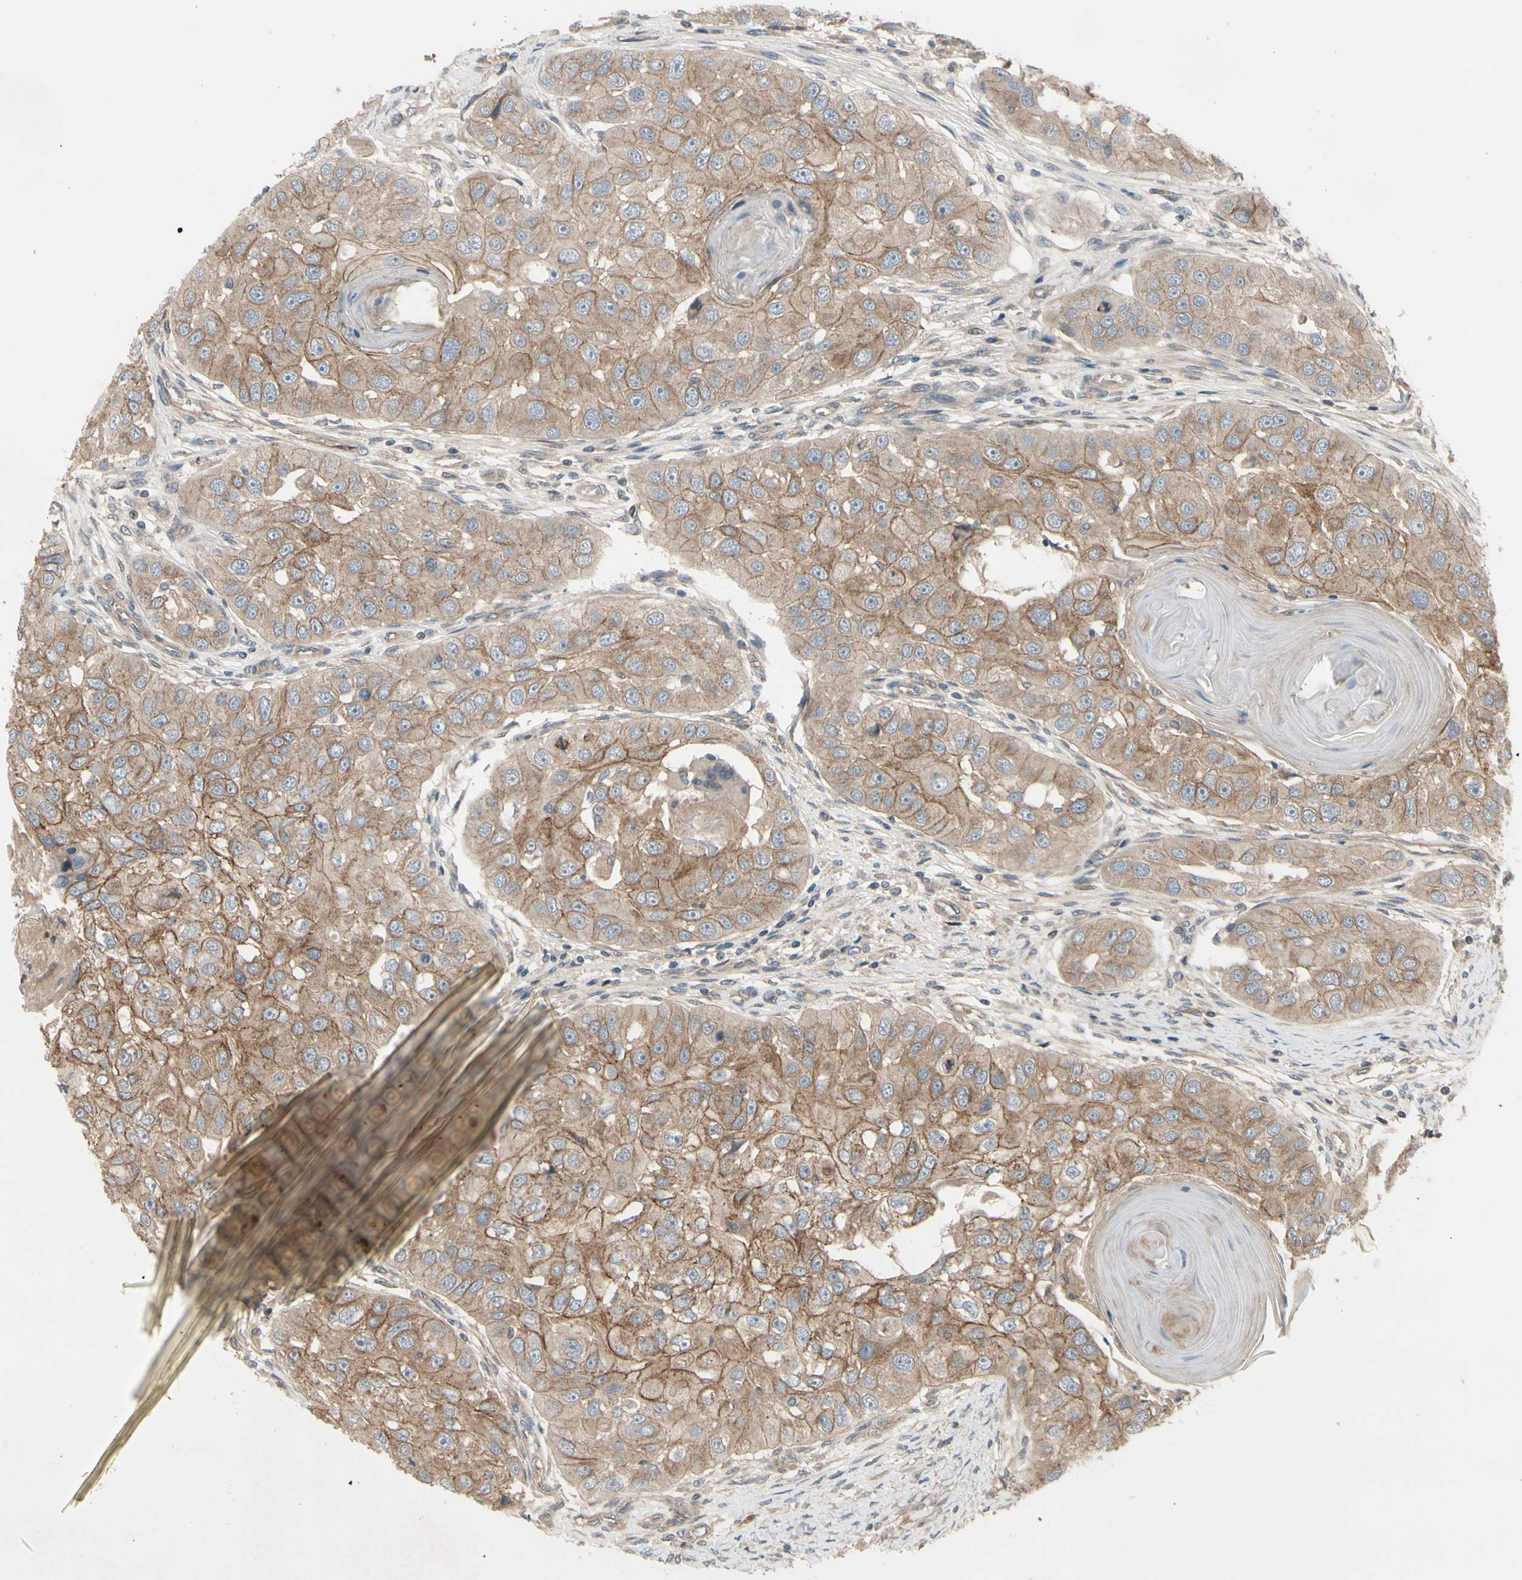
{"staining": {"intensity": "weak", "quantity": ">75%", "location": "cytoplasmic/membranous"}, "tissue": "head and neck cancer", "cell_type": "Tumor cells", "image_type": "cancer", "snomed": [{"axis": "morphology", "description": "Normal tissue, NOS"}, {"axis": "morphology", "description": "Squamous cell carcinoma, NOS"}, {"axis": "topography", "description": "Skeletal muscle"}, {"axis": "topography", "description": "Head-Neck"}], "caption": "High-power microscopy captured an immunohistochemistry micrograph of head and neck squamous cell carcinoma, revealing weak cytoplasmic/membranous positivity in about >75% of tumor cells.", "gene": "ICAM5", "patient": {"sex": "male", "age": 51}}